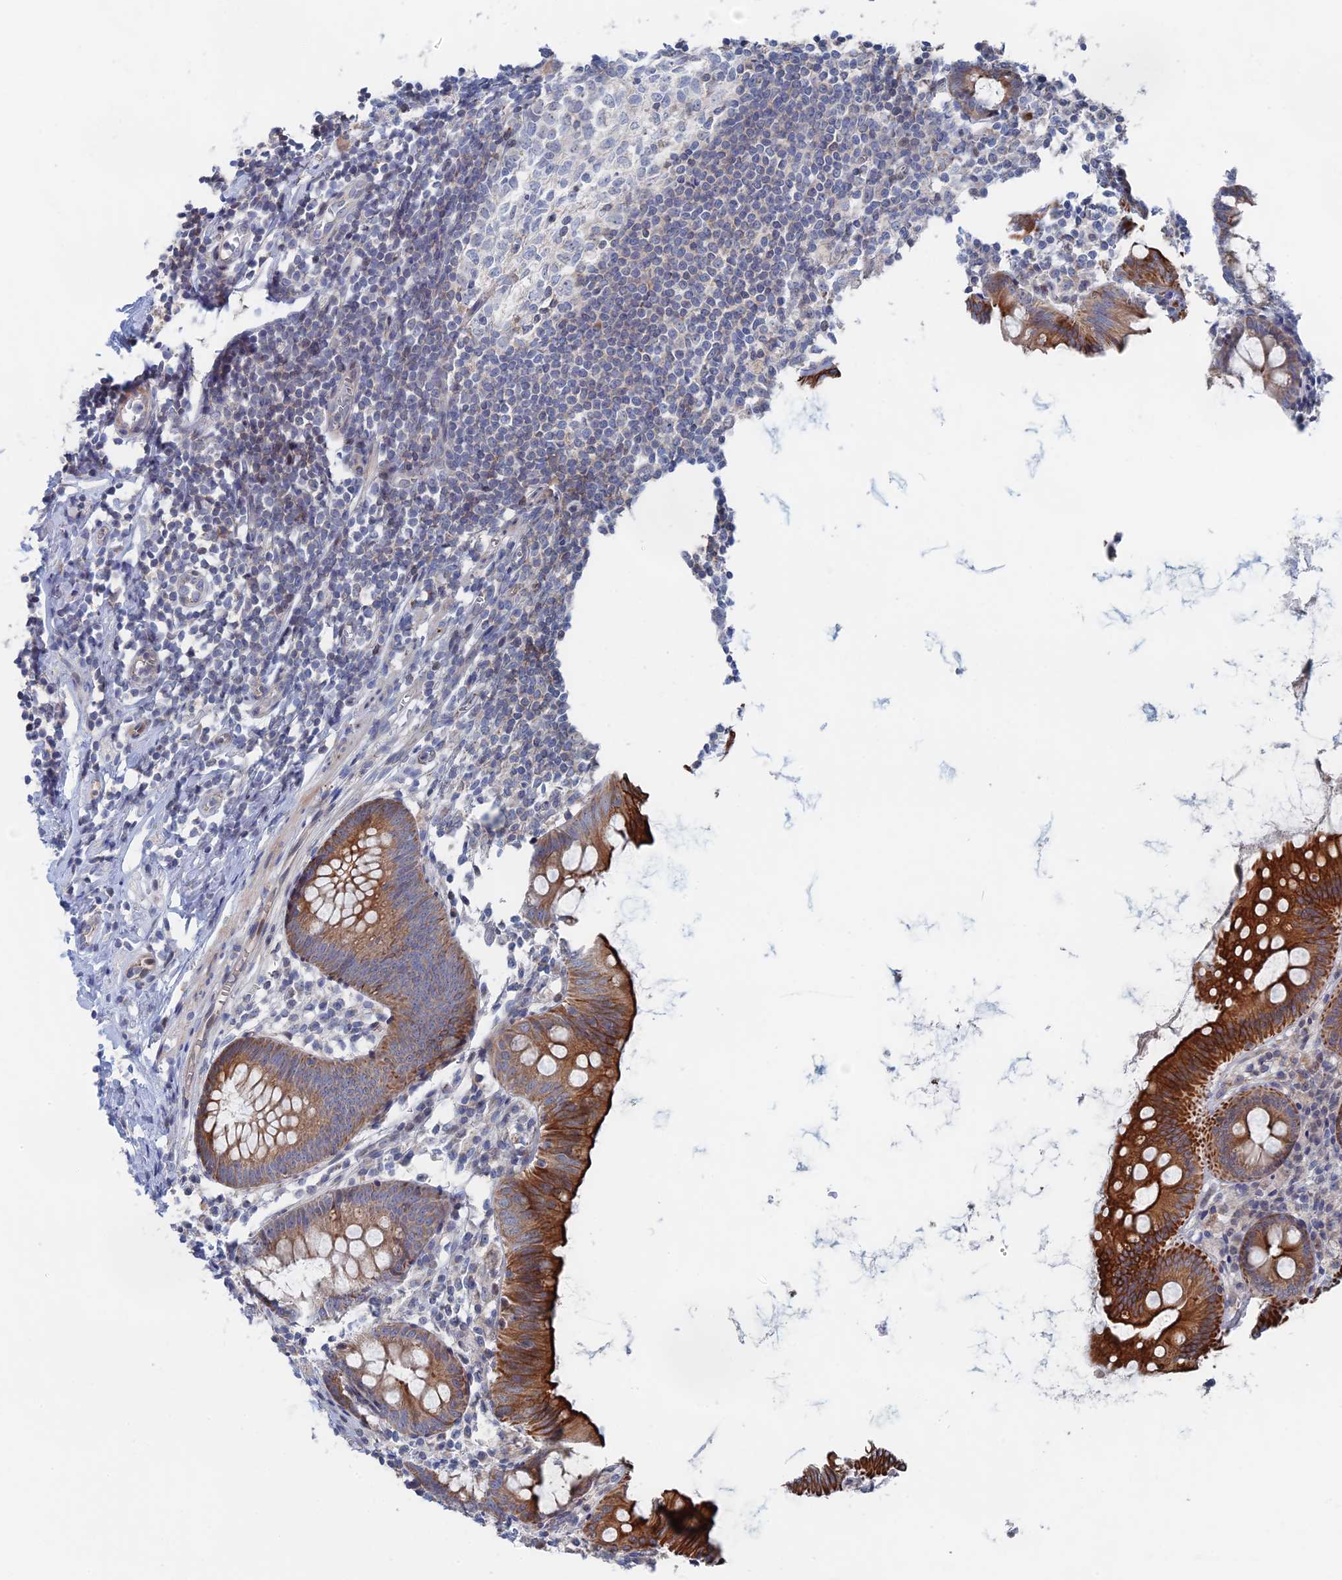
{"staining": {"intensity": "strong", "quantity": "25%-75%", "location": "cytoplasmic/membranous"}, "tissue": "appendix", "cell_type": "Glandular cells", "image_type": "normal", "snomed": [{"axis": "morphology", "description": "Normal tissue, NOS"}, {"axis": "topography", "description": "Appendix"}], "caption": "Protein expression analysis of unremarkable appendix shows strong cytoplasmic/membranous staining in approximately 25%-75% of glandular cells.", "gene": "IL7", "patient": {"sex": "female", "age": 51}}